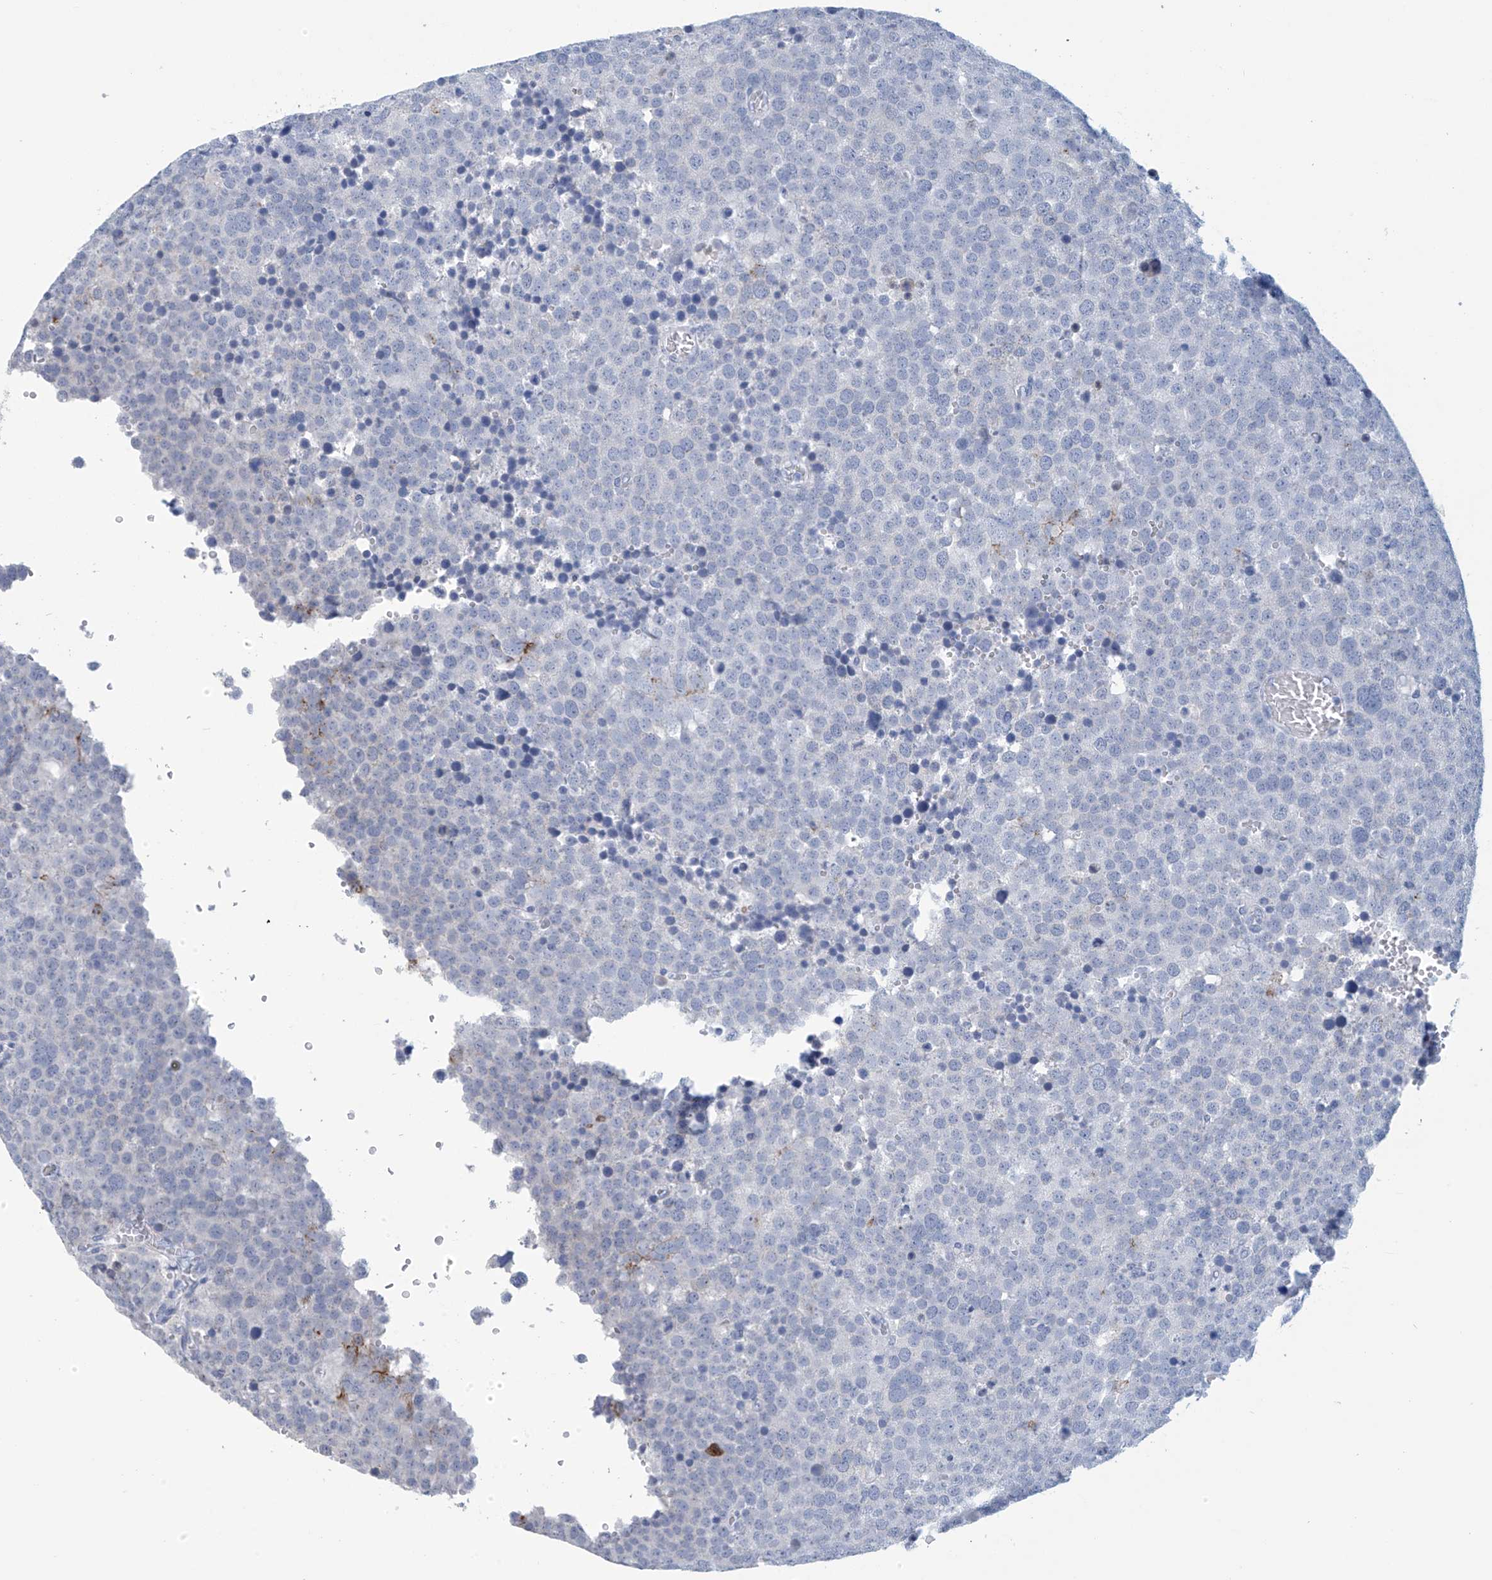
{"staining": {"intensity": "negative", "quantity": "none", "location": "none"}, "tissue": "testis cancer", "cell_type": "Tumor cells", "image_type": "cancer", "snomed": [{"axis": "morphology", "description": "Seminoma, NOS"}, {"axis": "topography", "description": "Testis"}], "caption": "Immunohistochemistry of testis cancer shows no expression in tumor cells.", "gene": "DSP", "patient": {"sex": "male", "age": 71}}